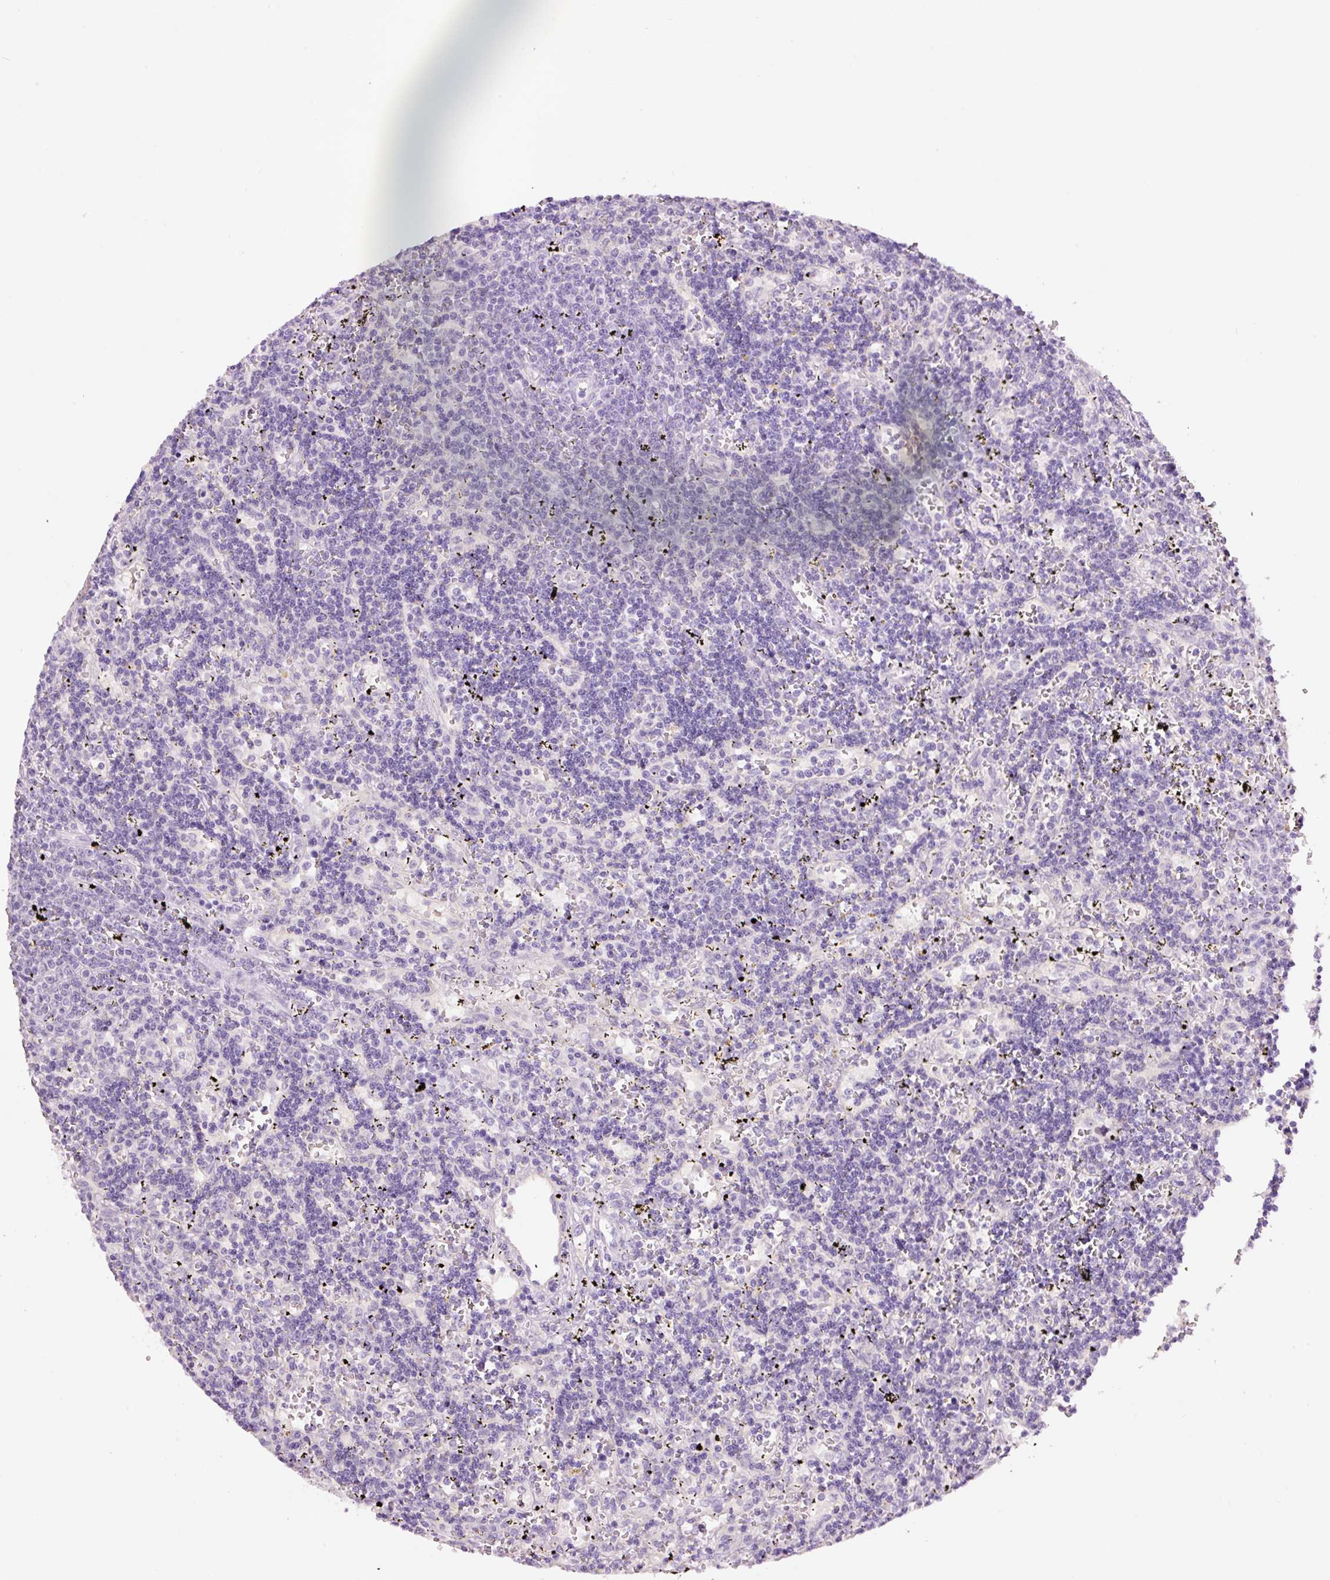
{"staining": {"intensity": "negative", "quantity": "none", "location": "none"}, "tissue": "lymphoma", "cell_type": "Tumor cells", "image_type": "cancer", "snomed": [{"axis": "morphology", "description": "Malignant lymphoma, non-Hodgkin's type, Low grade"}, {"axis": "topography", "description": "Spleen"}], "caption": "Tumor cells are negative for brown protein staining in lymphoma.", "gene": "GCG", "patient": {"sex": "male", "age": 60}}